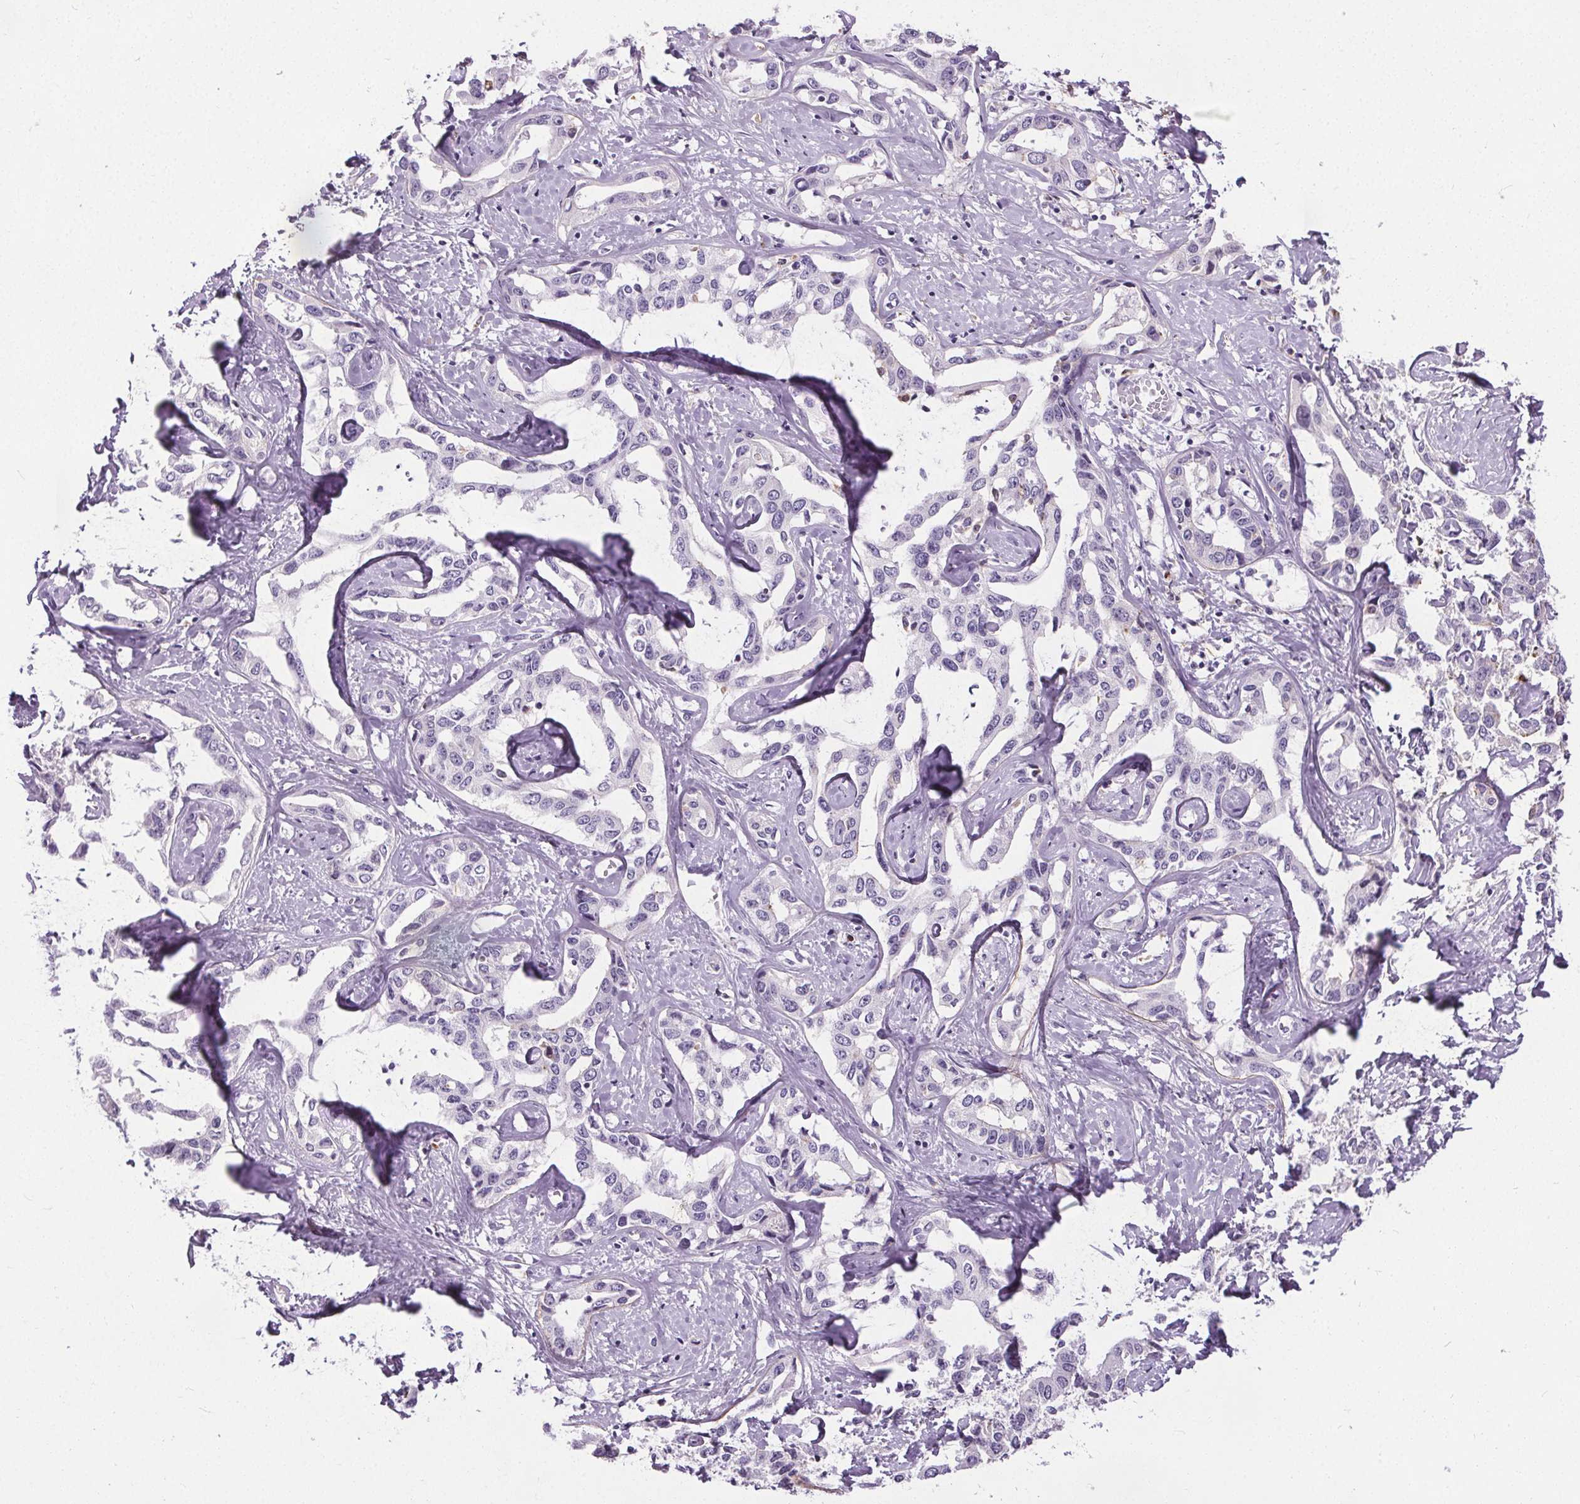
{"staining": {"intensity": "negative", "quantity": "none", "location": "none"}, "tissue": "liver cancer", "cell_type": "Tumor cells", "image_type": "cancer", "snomed": [{"axis": "morphology", "description": "Cholangiocarcinoma"}, {"axis": "topography", "description": "Liver"}], "caption": "Immunohistochemistry (IHC) of human cholangiocarcinoma (liver) exhibits no positivity in tumor cells. (DAB IHC, high magnification).", "gene": "TMEM240", "patient": {"sex": "male", "age": 59}}